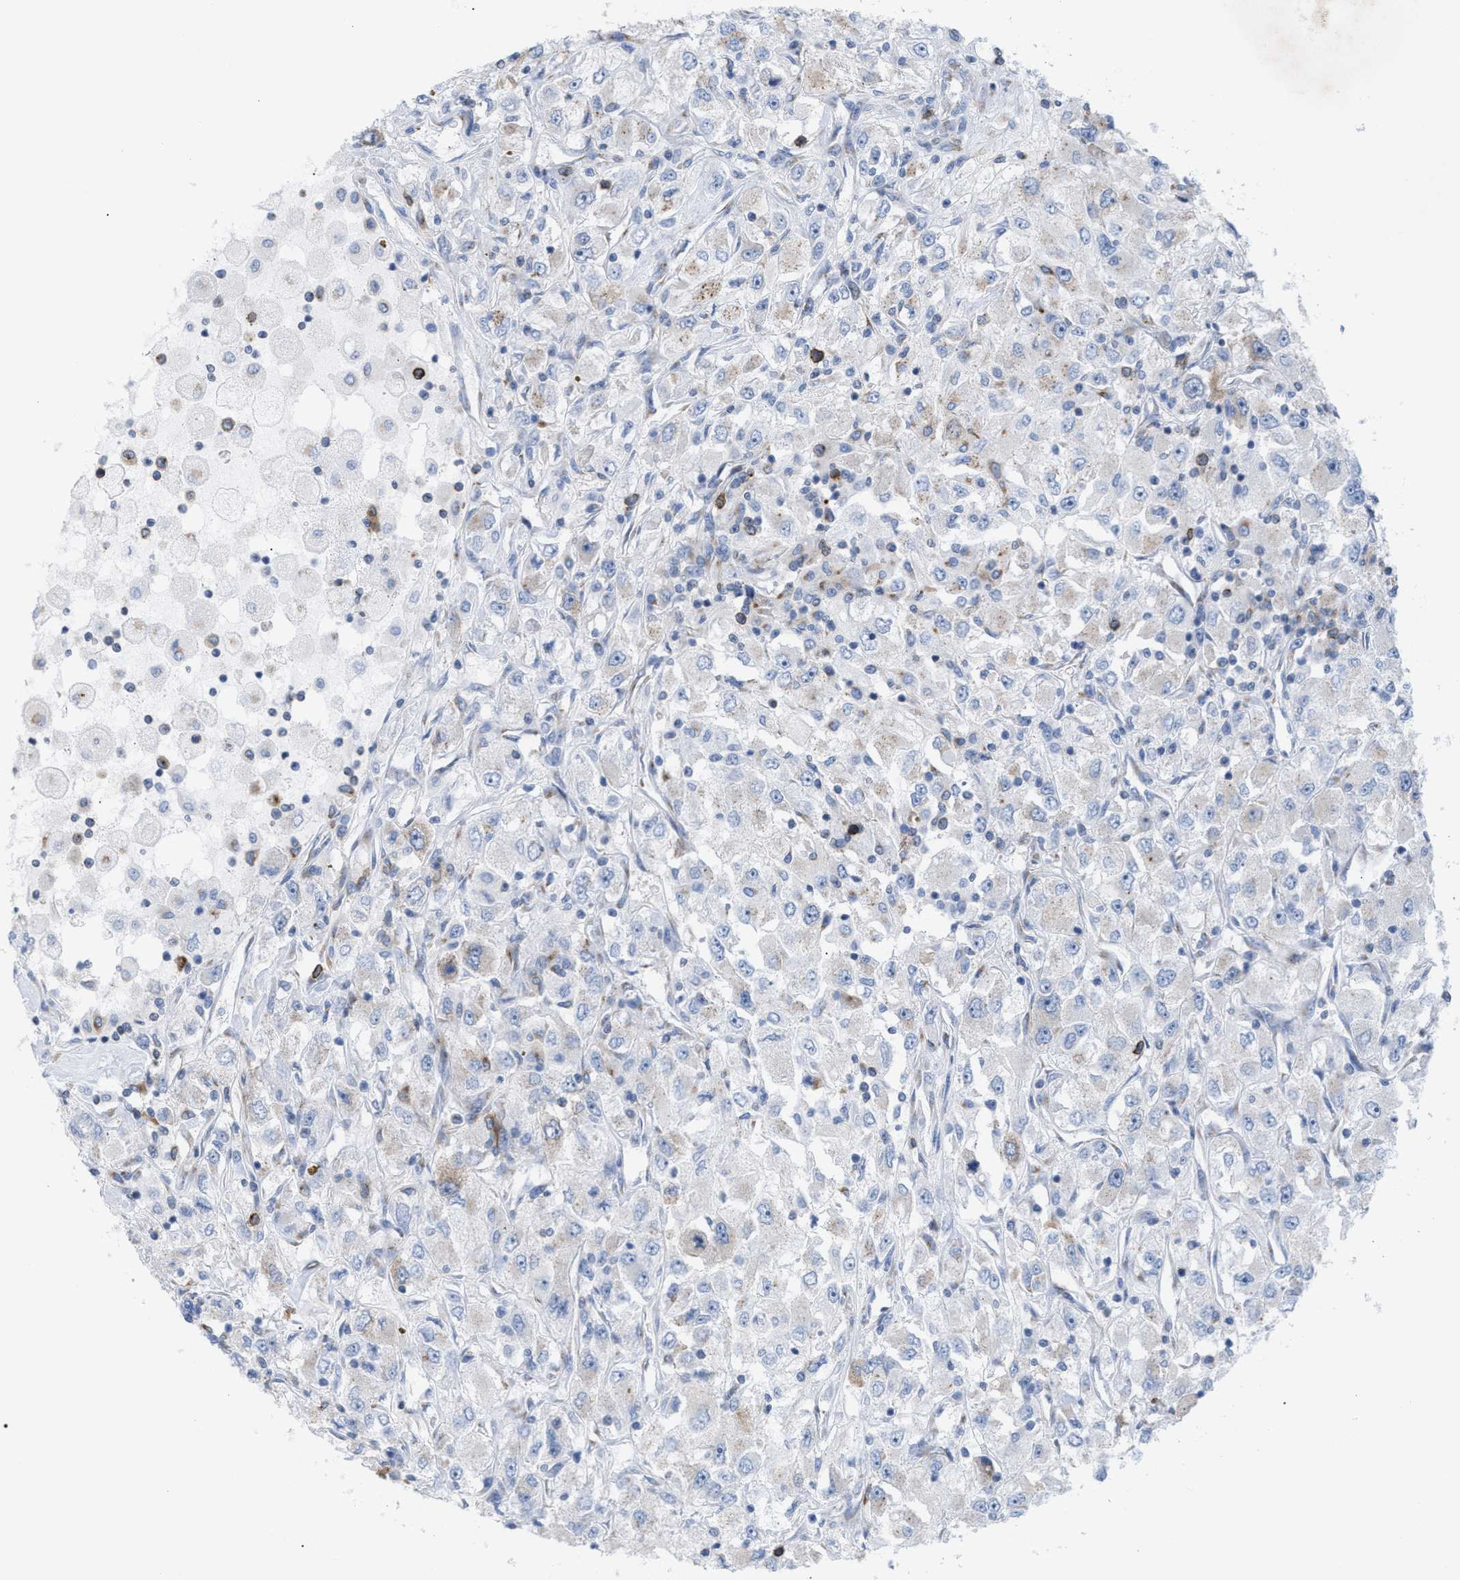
{"staining": {"intensity": "negative", "quantity": "none", "location": "none"}, "tissue": "renal cancer", "cell_type": "Tumor cells", "image_type": "cancer", "snomed": [{"axis": "morphology", "description": "Adenocarcinoma, NOS"}, {"axis": "topography", "description": "Kidney"}], "caption": "This is an IHC photomicrograph of adenocarcinoma (renal). There is no positivity in tumor cells.", "gene": "TACC3", "patient": {"sex": "female", "age": 52}}